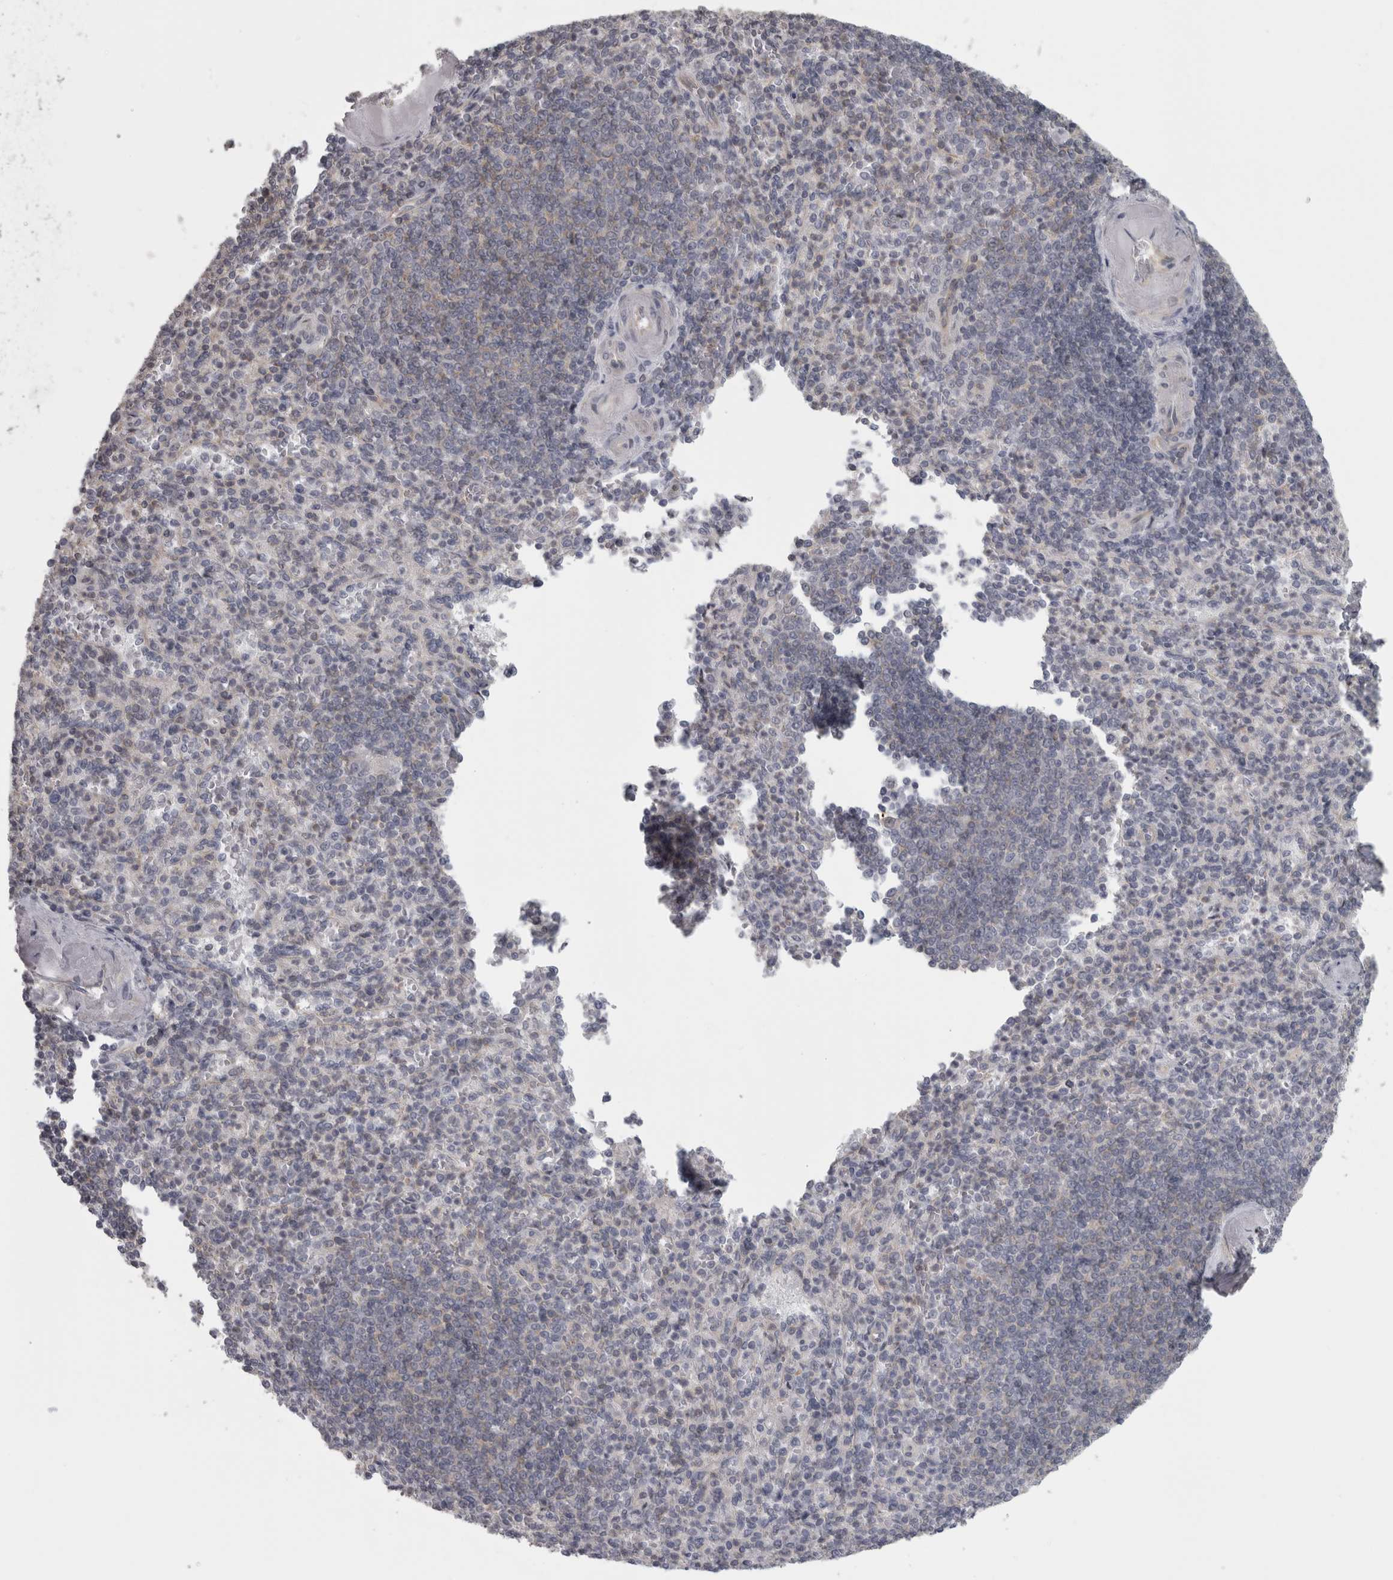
{"staining": {"intensity": "negative", "quantity": "none", "location": "none"}, "tissue": "spleen", "cell_type": "Cells in red pulp", "image_type": "normal", "snomed": [{"axis": "morphology", "description": "Normal tissue, NOS"}, {"axis": "topography", "description": "Spleen"}], "caption": "Spleen was stained to show a protein in brown. There is no significant positivity in cells in red pulp. (DAB immunohistochemistry, high magnification).", "gene": "PPP1R12B", "patient": {"sex": "female", "age": 74}}